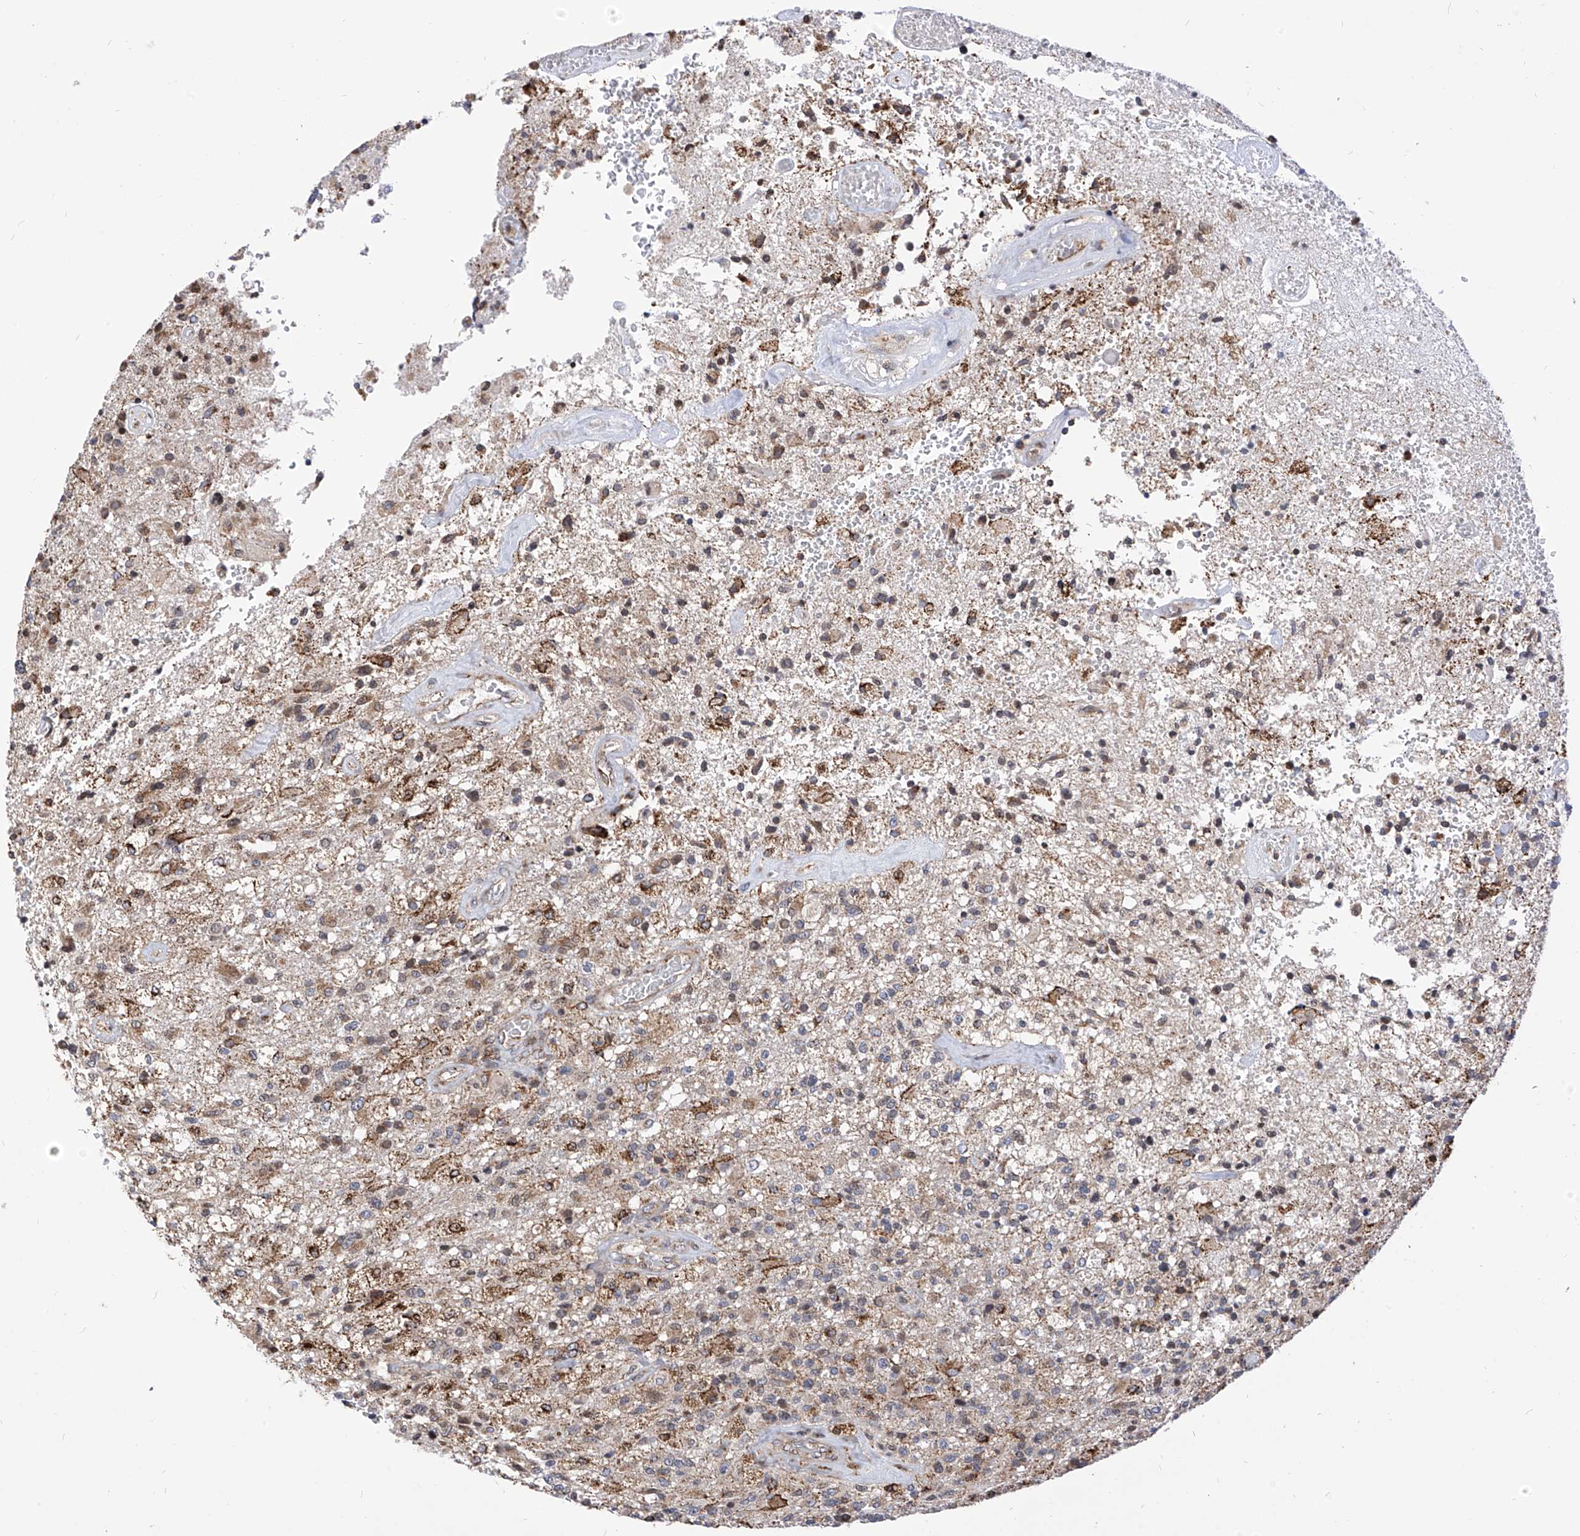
{"staining": {"intensity": "negative", "quantity": "none", "location": "none"}, "tissue": "glioma", "cell_type": "Tumor cells", "image_type": "cancer", "snomed": [{"axis": "morphology", "description": "Glioma, malignant, High grade"}, {"axis": "topography", "description": "Brain"}], "caption": "Immunohistochemistry (IHC) image of human glioma stained for a protein (brown), which demonstrates no expression in tumor cells. (Brightfield microscopy of DAB IHC at high magnification).", "gene": "TTLL8", "patient": {"sex": "male", "age": 72}}